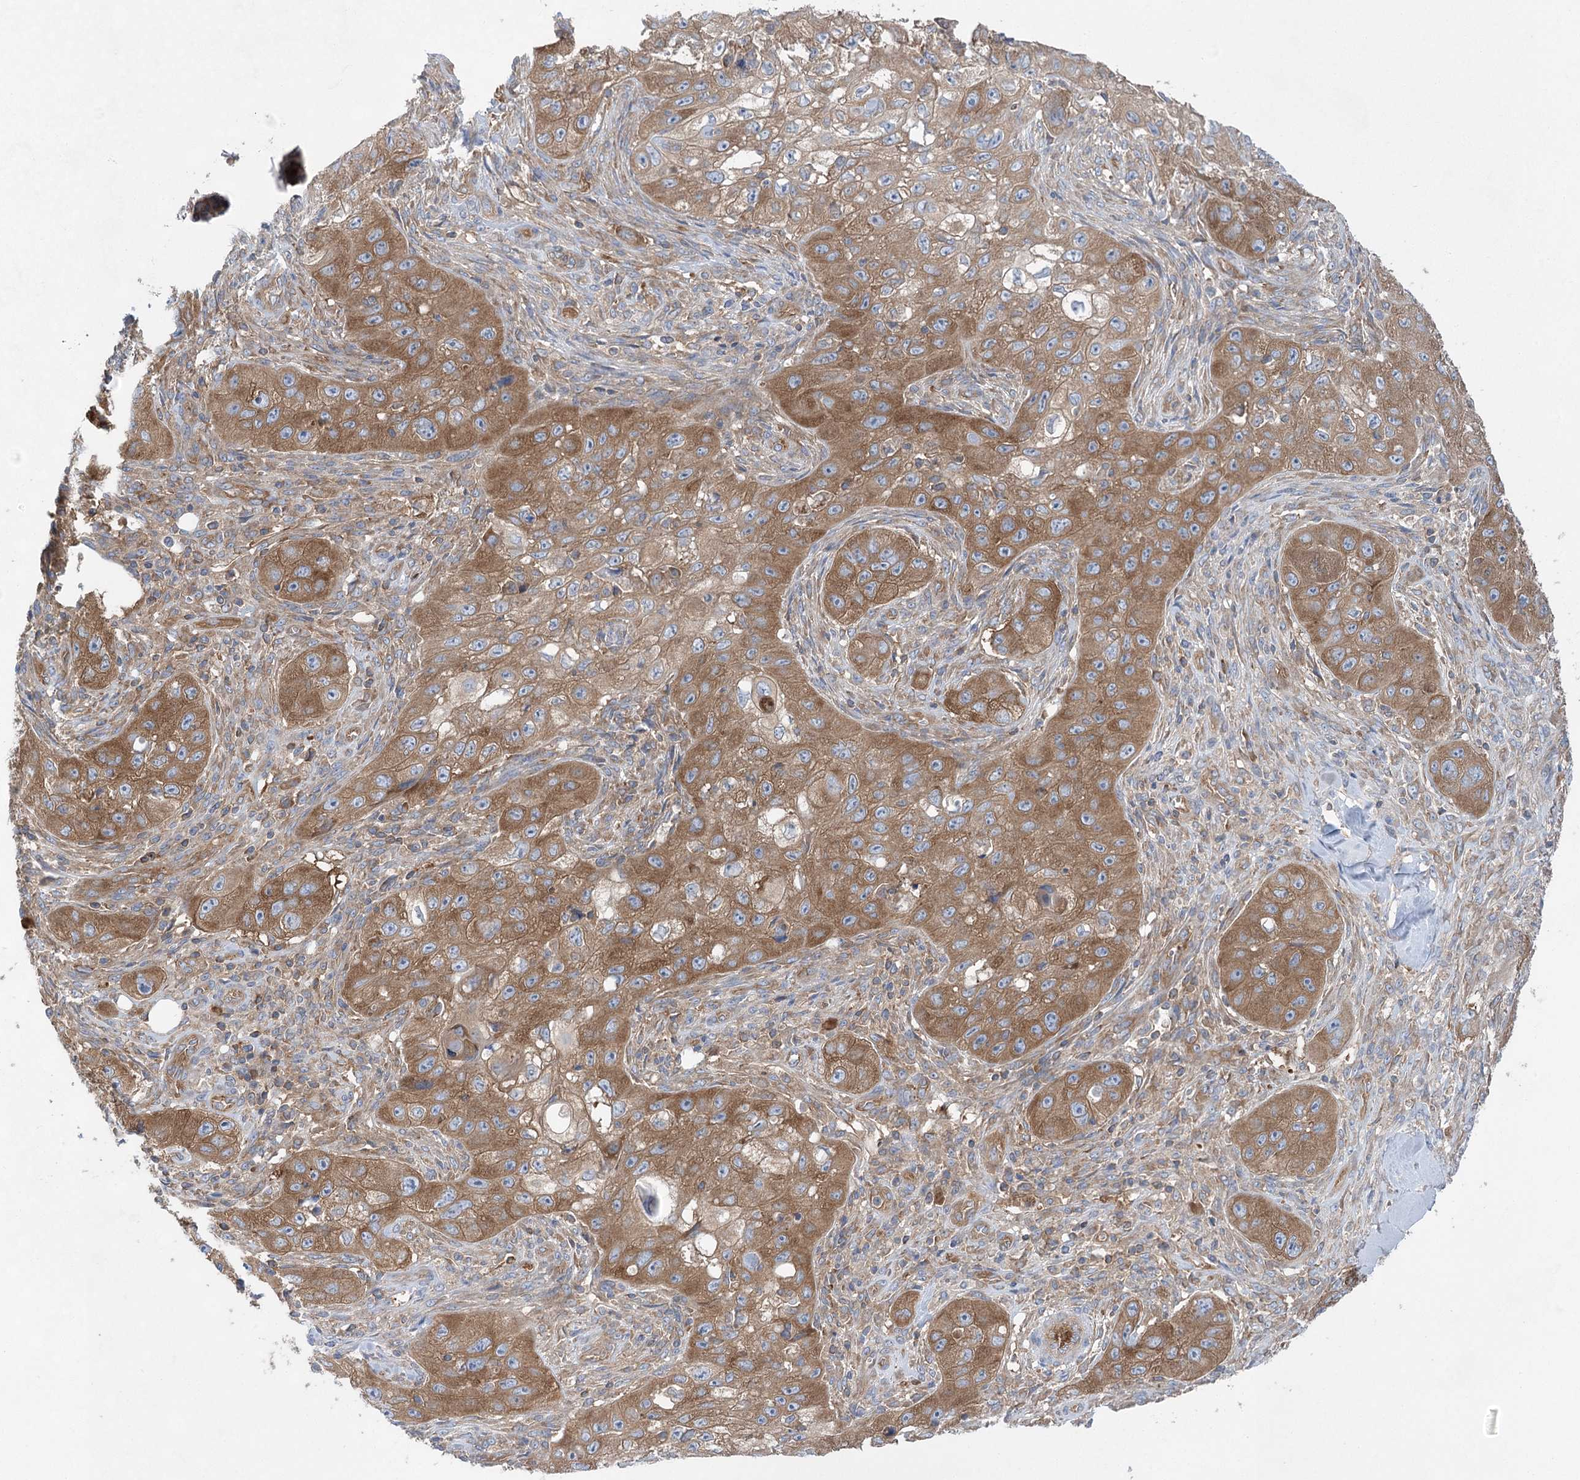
{"staining": {"intensity": "moderate", "quantity": ">75%", "location": "cytoplasmic/membranous"}, "tissue": "skin cancer", "cell_type": "Tumor cells", "image_type": "cancer", "snomed": [{"axis": "morphology", "description": "Squamous cell carcinoma, NOS"}, {"axis": "topography", "description": "Skin"}, {"axis": "topography", "description": "Subcutis"}], "caption": "Immunohistochemical staining of skin cancer (squamous cell carcinoma) reveals moderate cytoplasmic/membranous protein positivity in approximately >75% of tumor cells. The protein is stained brown, and the nuclei are stained in blue (DAB (3,3'-diaminobenzidine) IHC with brightfield microscopy, high magnification).", "gene": "EIF3A", "patient": {"sex": "male", "age": 73}}